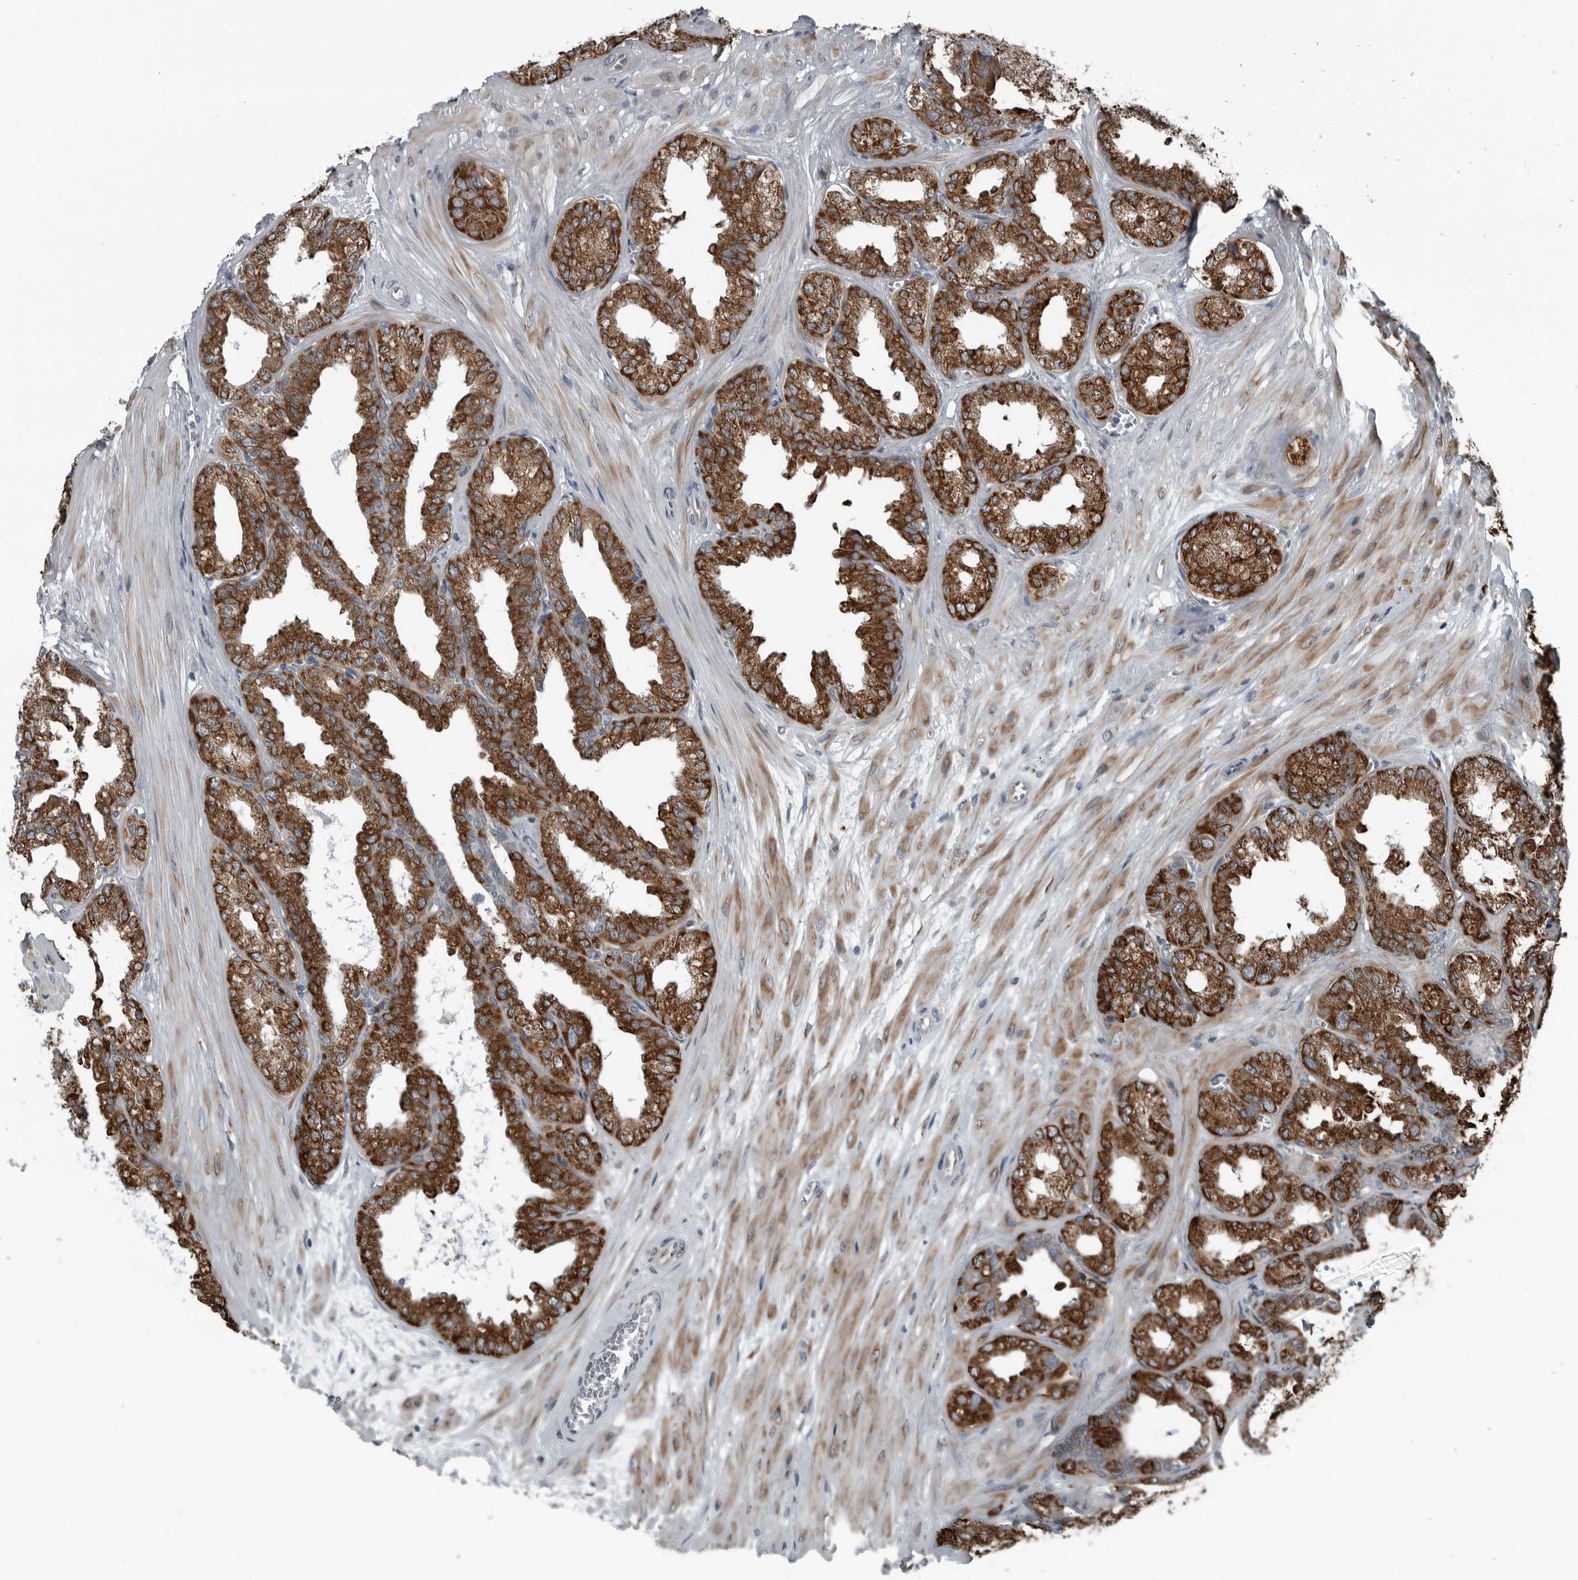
{"staining": {"intensity": "strong", "quantity": ">75%", "location": "cytoplasmic/membranous"}, "tissue": "seminal vesicle", "cell_type": "Glandular cells", "image_type": "normal", "snomed": [{"axis": "morphology", "description": "Normal tissue, NOS"}, {"axis": "topography", "description": "Prostate"}, {"axis": "topography", "description": "Seminal veicle"}], "caption": "Immunohistochemistry (IHC) photomicrograph of benign seminal vesicle stained for a protein (brown), which reveals high levels of strong cytoplasmic/membranous expression in approximately >75% of glandular cells.", "gene": "CEP85", "patient": {"sex": "male", "age": 51}}